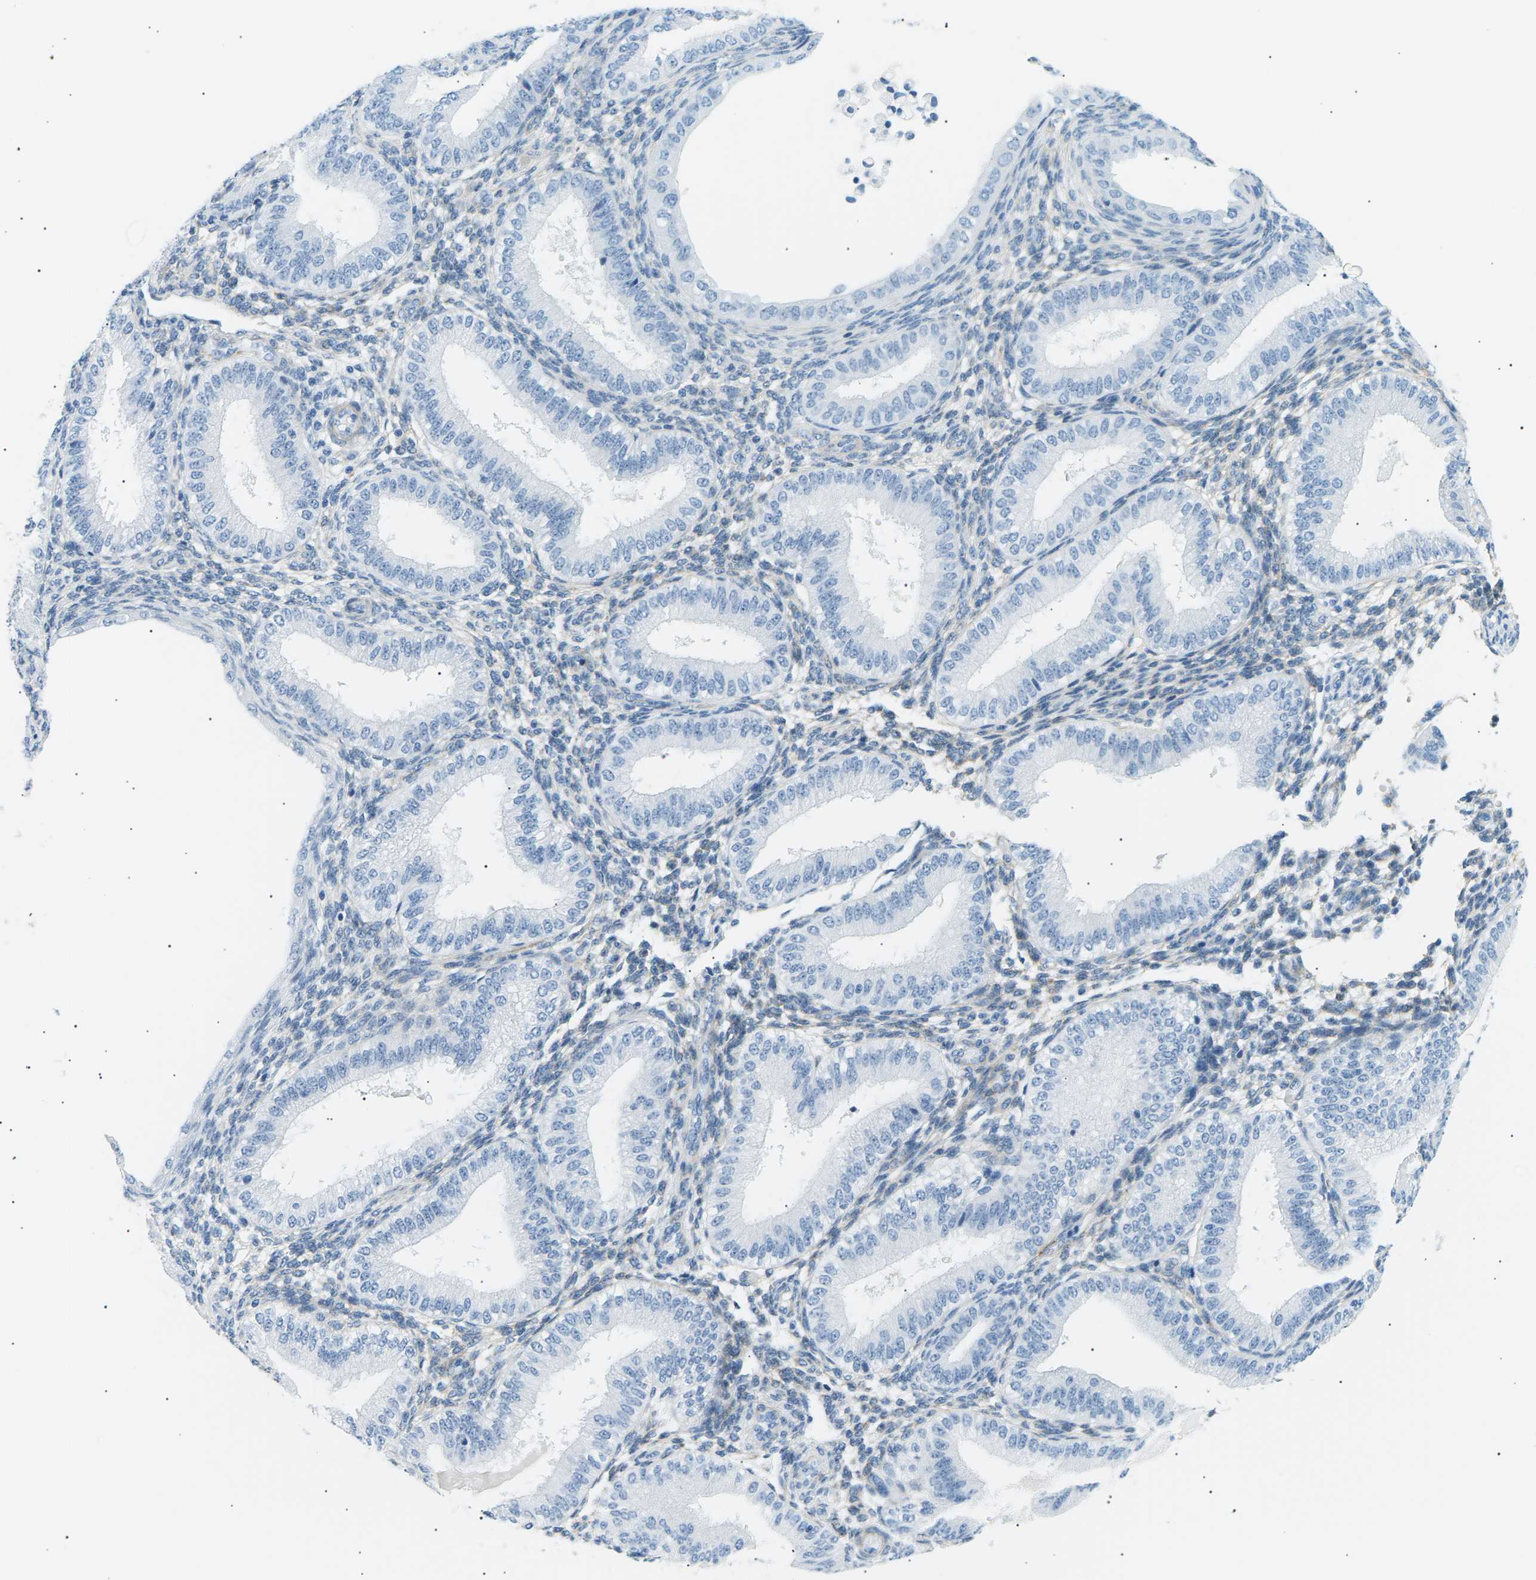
{"staining": {"intensity": "negative", "quantity": "none", "location": "none"}, "tissue": "endometrium", "cell_type": "Cells in endometrial stroma", "image_type": "normal", "snomed": [{"axis": "morphology", "description": "Normal tissue, NOS"}, {"axis": "topography", "description": "Endometrium"}], "caption": "The photomicrograph exhibits no significant expression in cells in endometrial stroma of endometrium.", "gene": "SEPTIN5", "patient": {"sex": "female", "age": 39}}